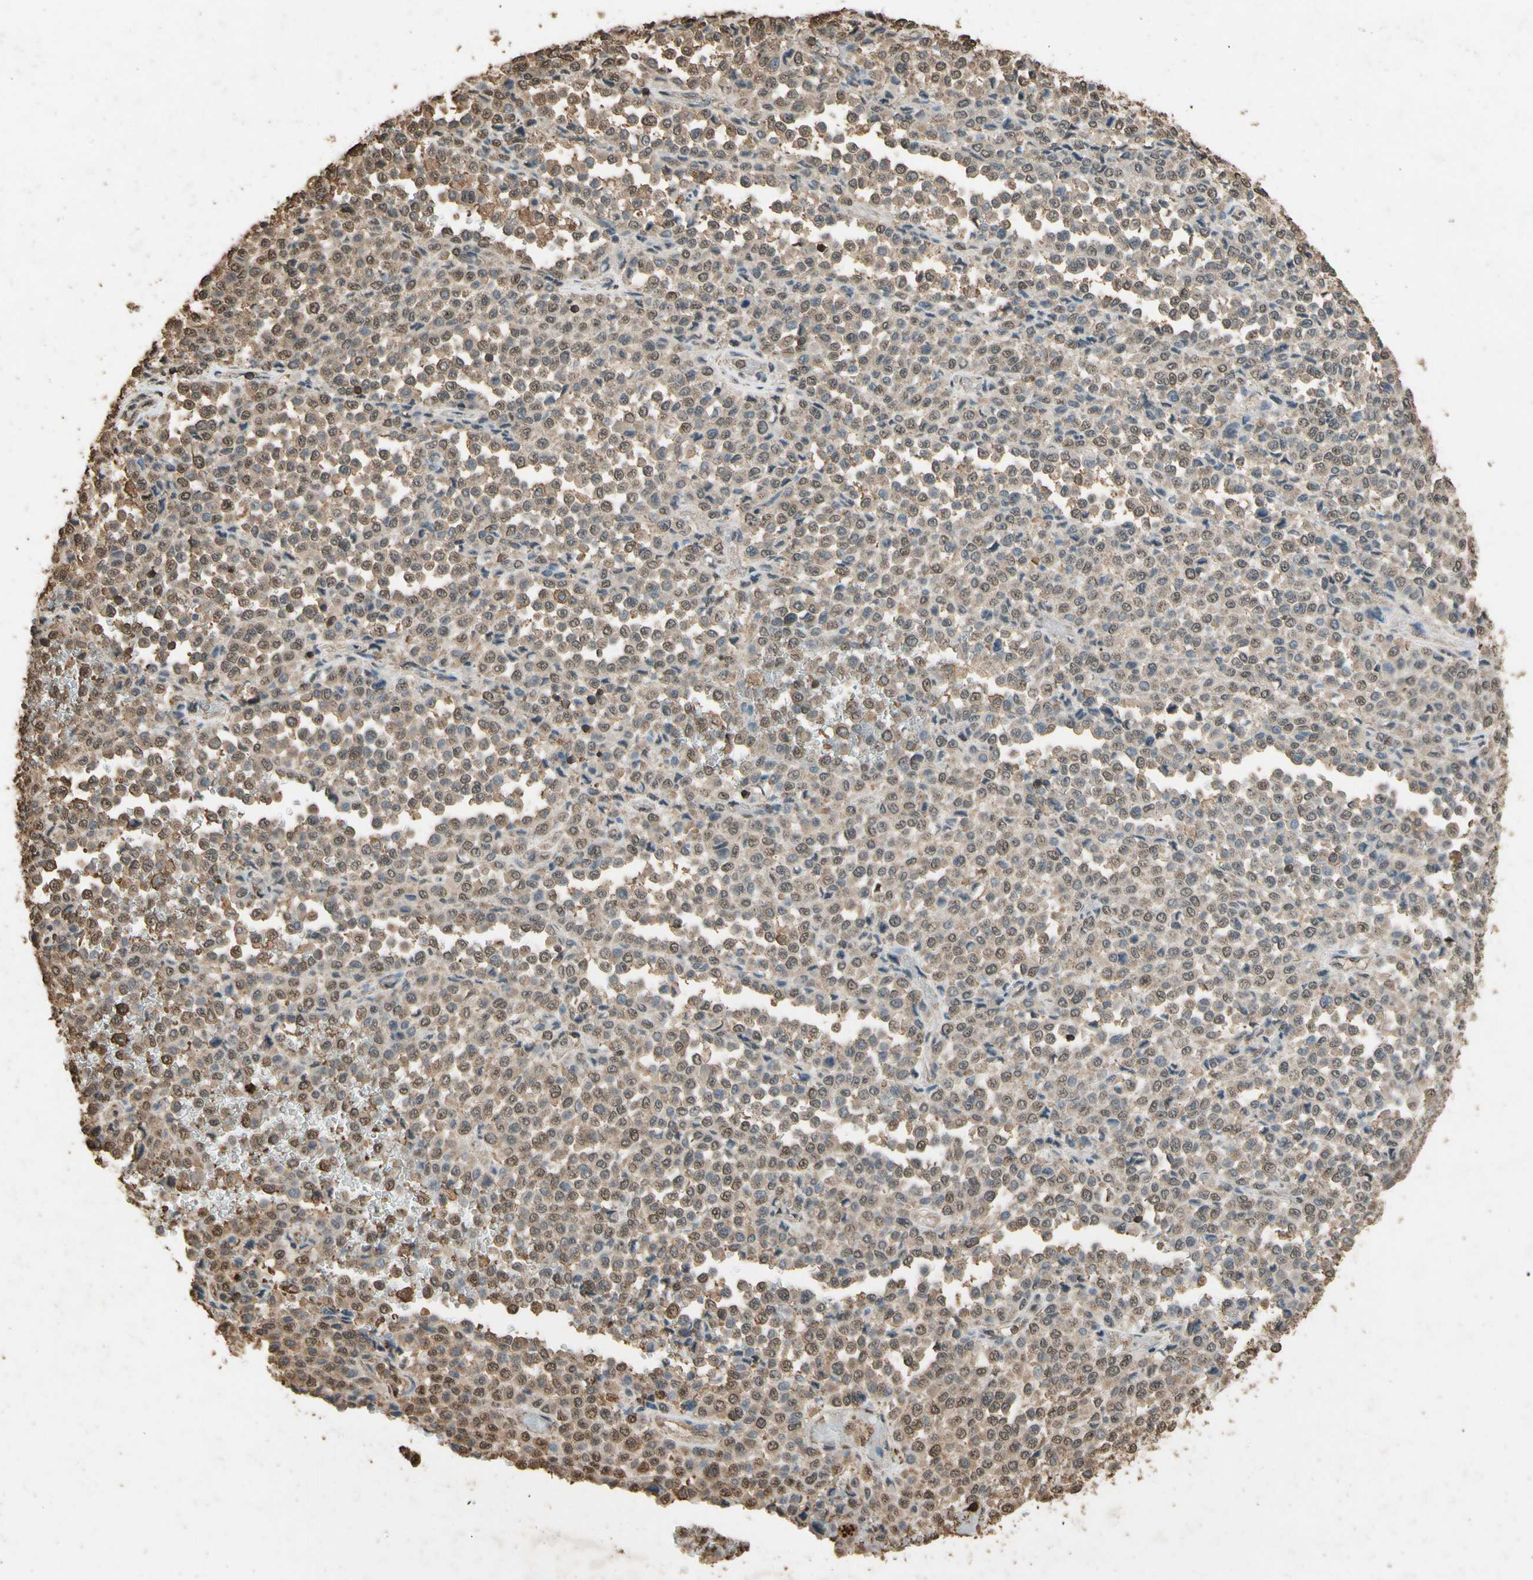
{"staining": {"intensity": "moderate", "quantity": ">75%", "location": "cytoplasmic/membranous,nuclear"}, "tissue": "melanoma", "cell_type": "Tumor cells", "image_type": "cancer", "snomed": [{"axis": "morphology", "description": "Malignant melanoma, Metastatic site"}, {"axis": "topography", "description": "Pancreas"}], "caption": "IHC staining of melanoma, which displays medium levels of moderate cytoplasmic/membranous and nuclear staining in approximately >75% of tumor cells indicating moderate cytoplasmic/membranous and nuclear protein expression. The staining was performed using DAB (3,3'-diaminobenzidine) (brown) for protein detection and nuclei were counterstained in hematoxylin (blue).", "gene": "TNFSF13B", "patient": {"sex": "female", "age": 30}}